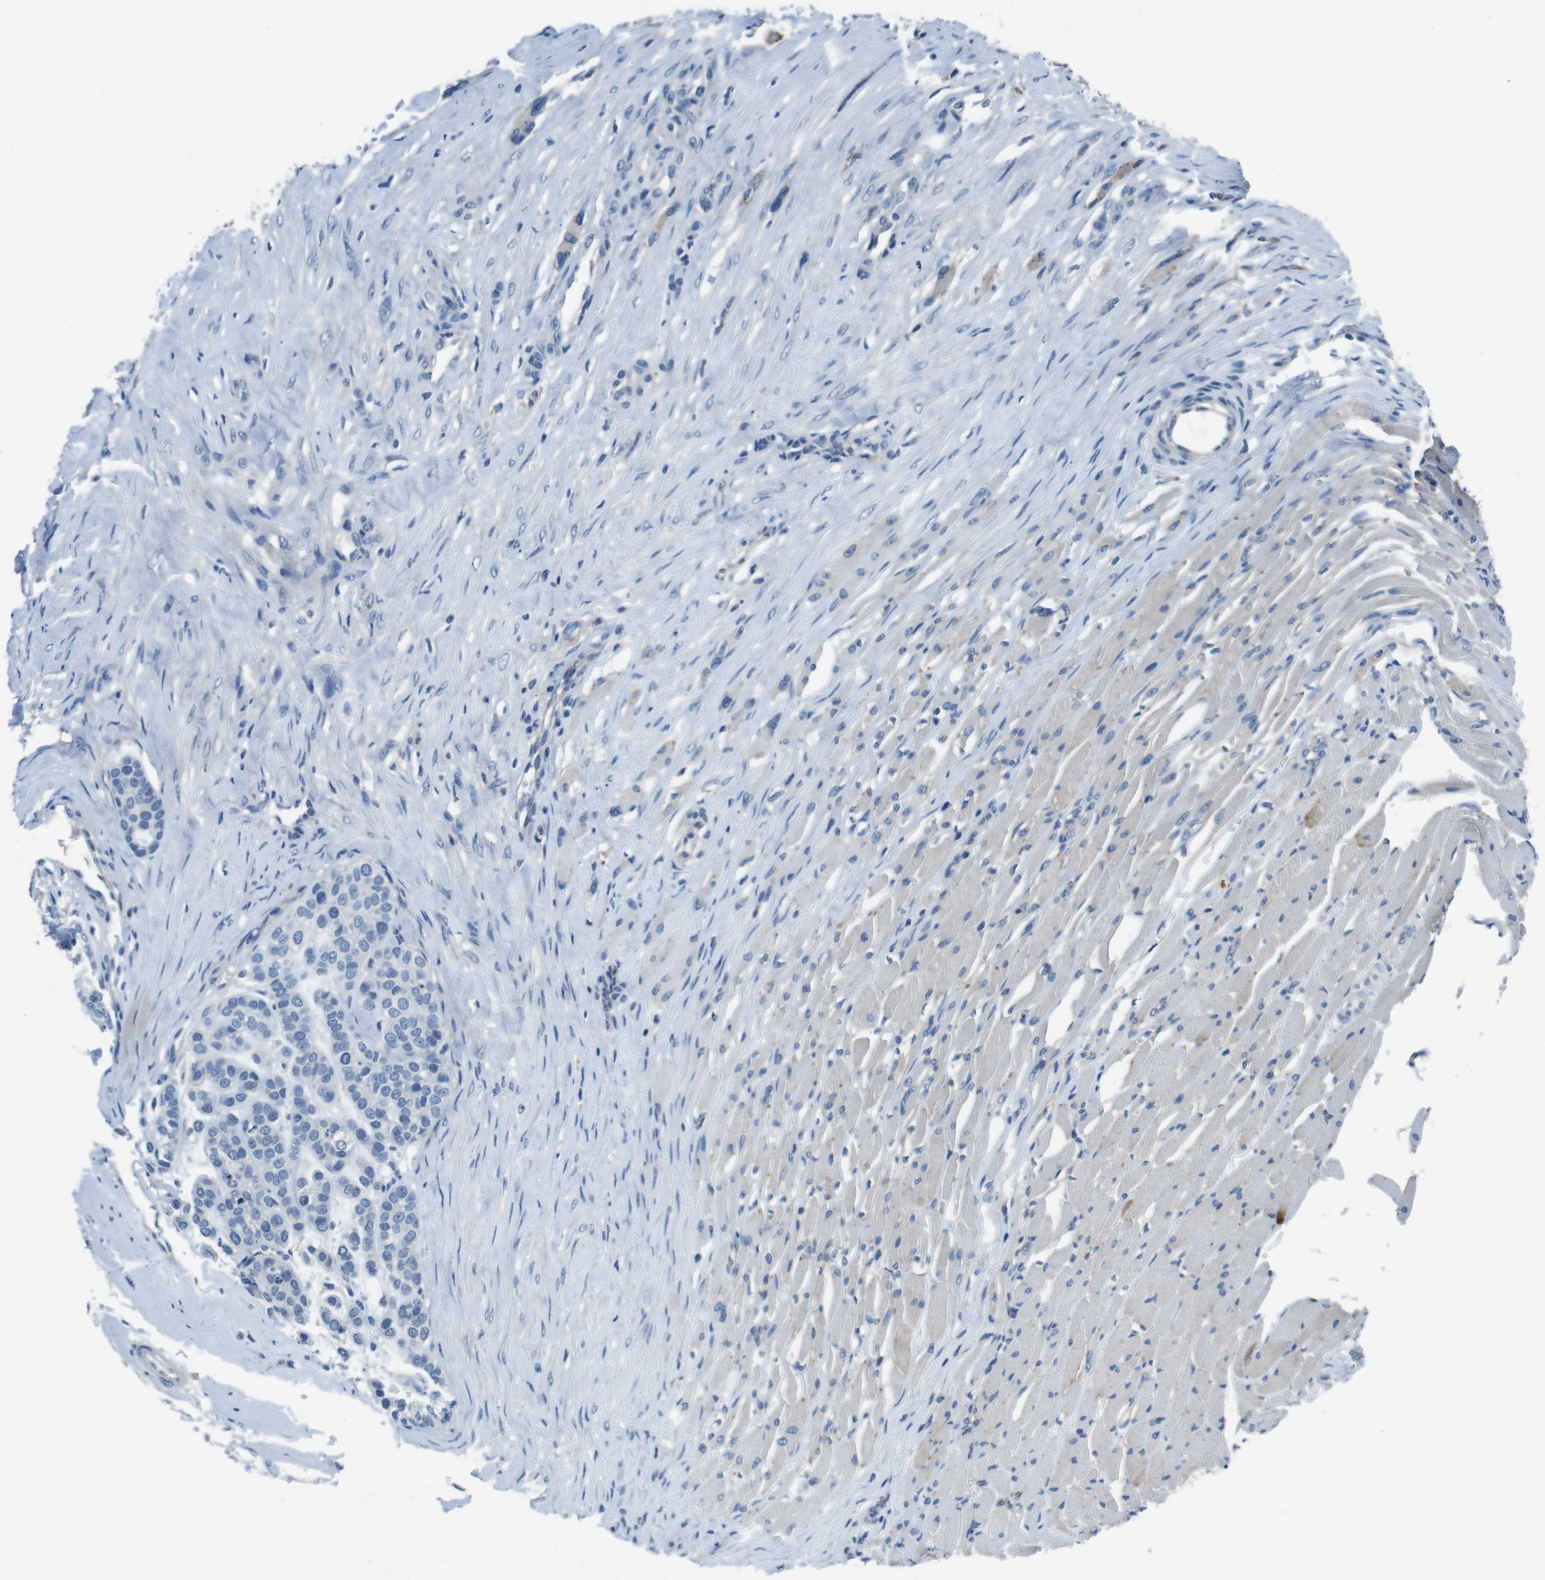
{"staining": {"intensity": "negative", "quantity": "none", "location": "none"}, "tissue": "head and neck cancer", "cell_type": "Tumor cells", "image_type": "cancer", "snomed": [{"axis": "morphology", "description": "Adenocarcinoma, NOS"}, {"axis": "morphology", "description": "Adenoma, NOS"}, {"axis": "topography", "description": "Head-Neck"}], "caption": "High magnification brightfield microscopy of adenocarcinoma (head and neck) stained with DAB (brown) and counterstained with hematoxylin (blue): tumor cells show no significant positivity.", "gene": "TULP3", "patient": {"sex": "female", "age": 55}}